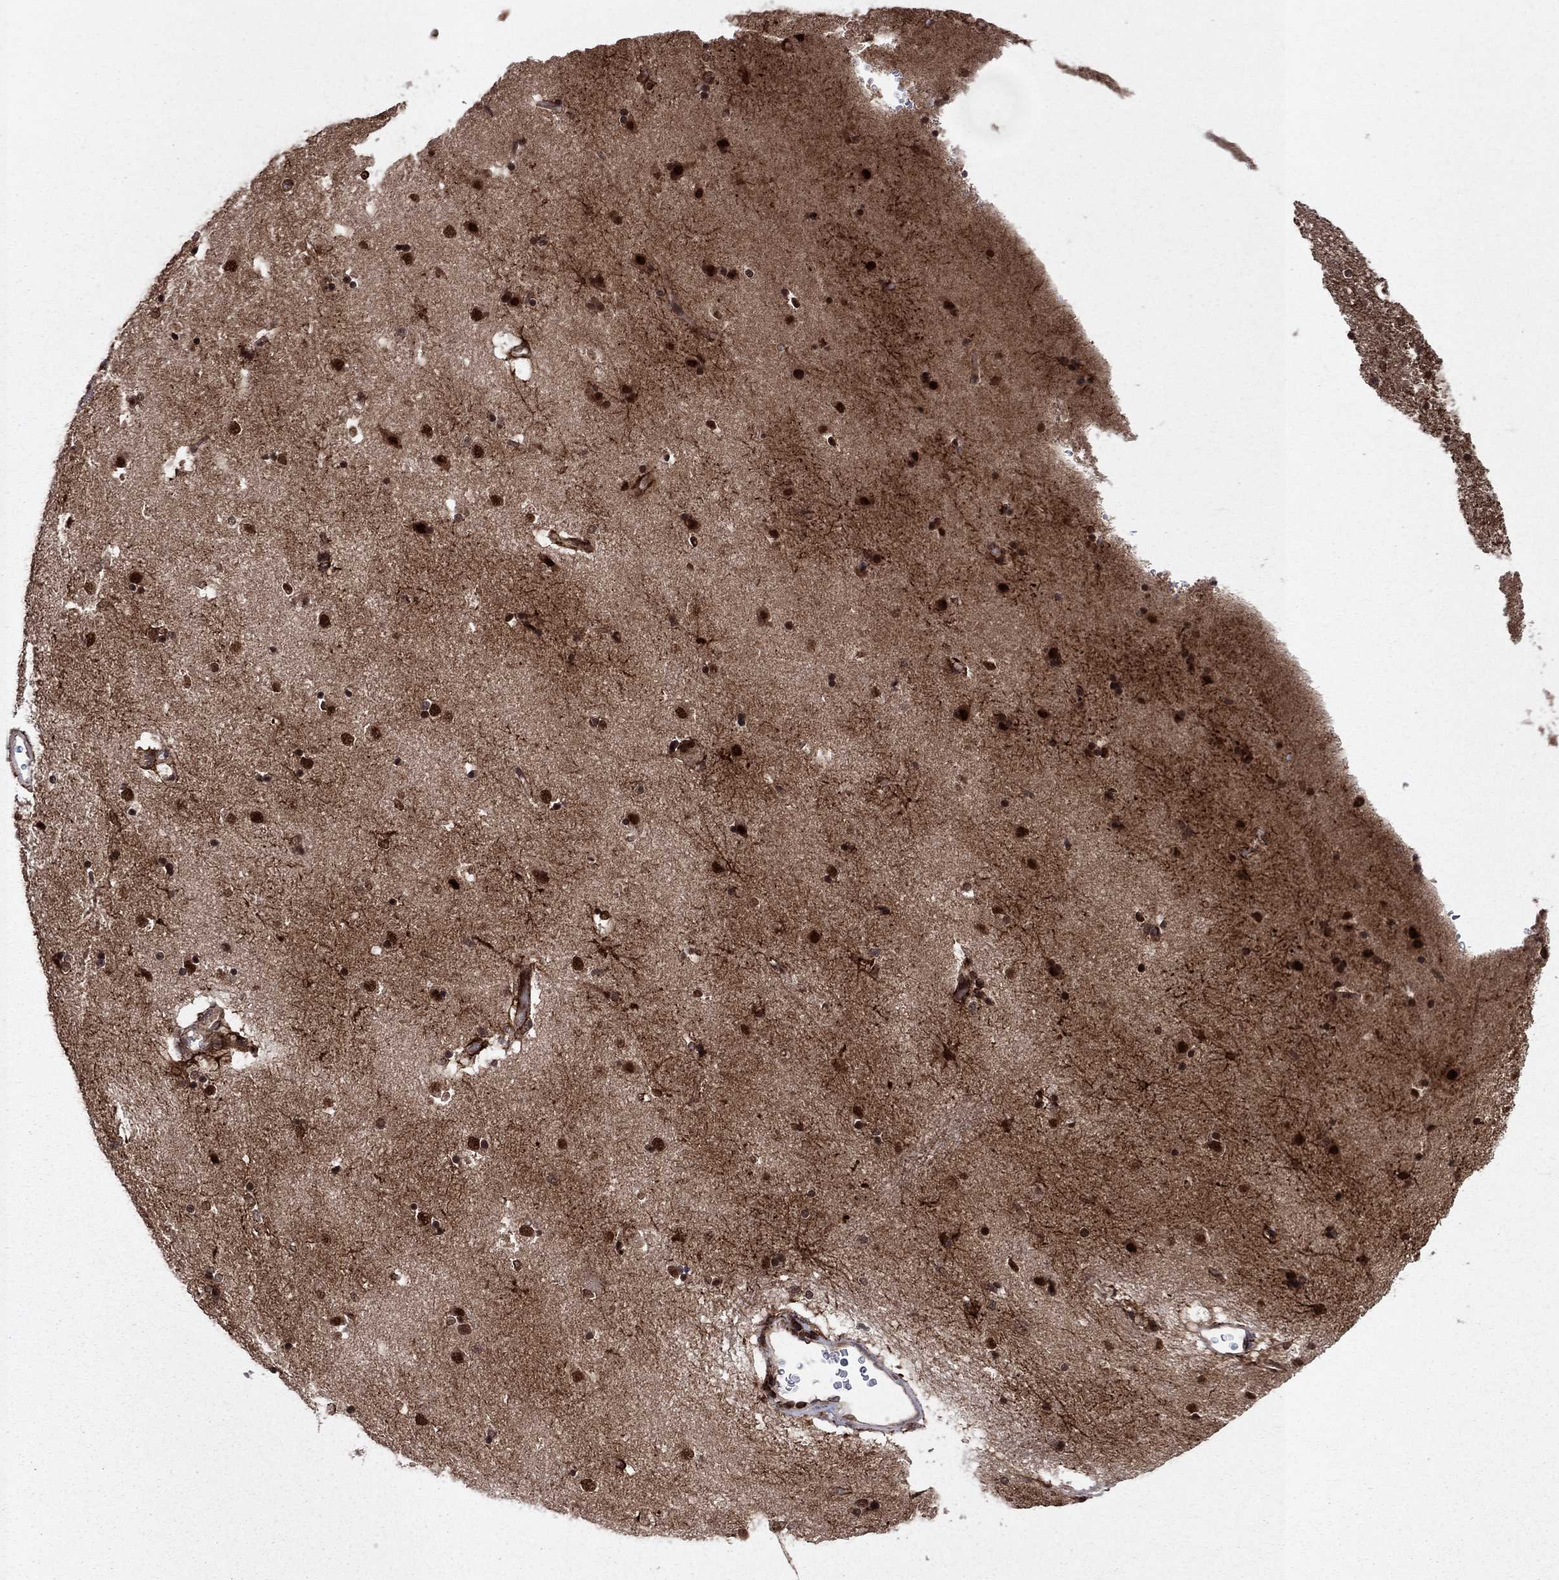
{"staining": {"intensity": "strong", "quantity": "<25%", "location": "cytoplasmic/membranous,nuclear"}, "tissue": "caudate", "cell_type": "Glial cells", "image_type": "normal", "snomed": [{"axis": "morphology", "description": "Normal tissue, NOS"}, {"axis": "topography", "description": "Lateral ventricle wall"}], "caption": "Normal caudate reveals strong cytoplasmic/membranous,nuclear positivity in about <25% of glial cells Nuclei are stained in blue..", "gene": "SSX2IP", "patient": {"sex": "male", "age": 51}}